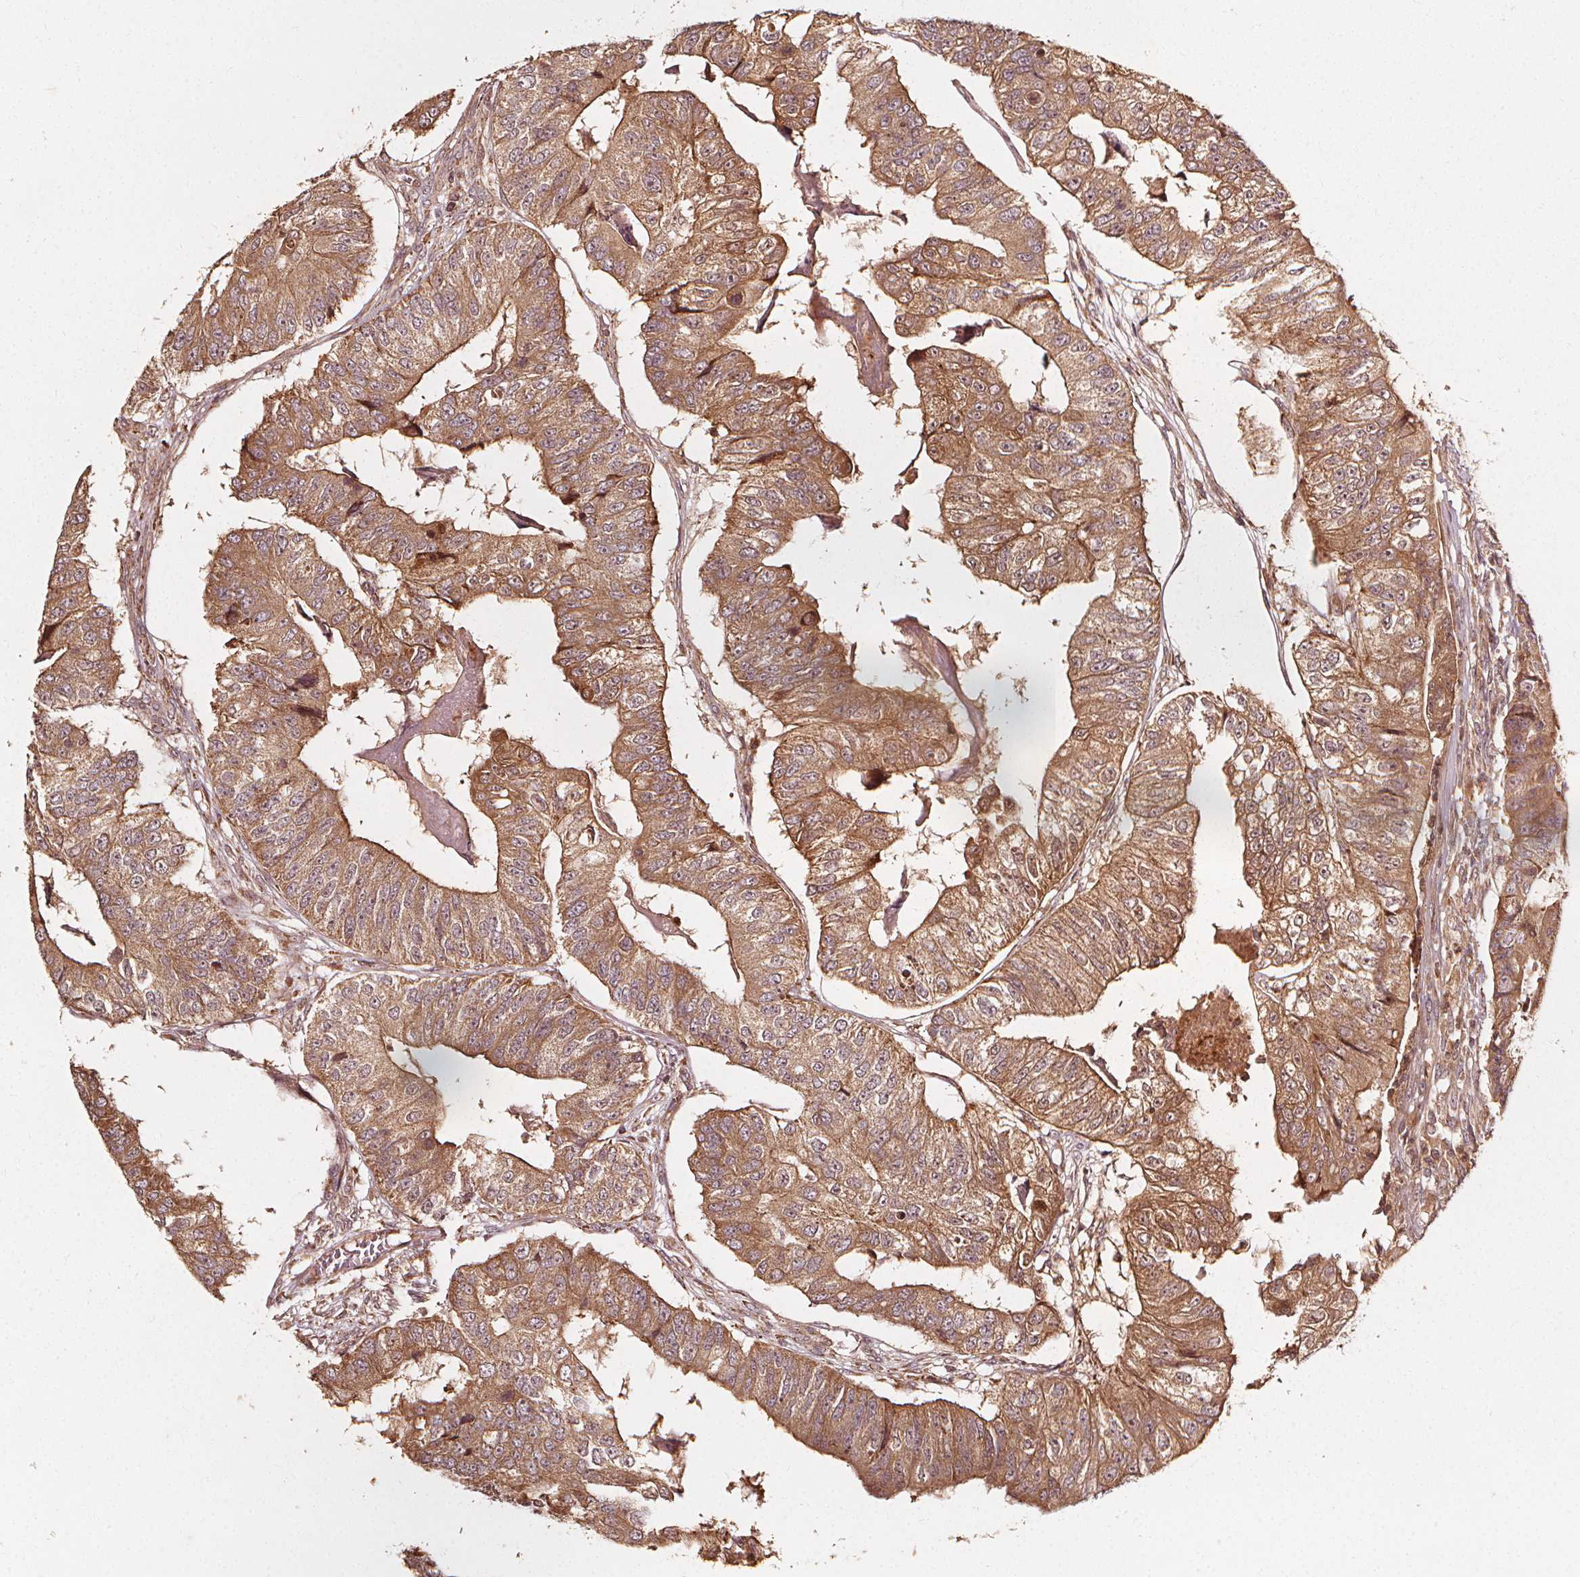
{"staining": {"intensity": "moderate", "quantity": ">75%", "location": "cytoplasmic/membranous"}, "tissue": "colorectal cancer", "cell_type": "Tumor cells", "image_type": "cancer", "snomed": [{"axis": "morphology", "description": "Adenocarcinoma, NOS"}, {"axis": "topography", "description": "Colon"}], "caption": "An immunohistochemistry micrograph of neoplastic tissue is shown. Protein staining in brown shows moderate cytoplasmic/membranous positivity in adenocarcinoma (colorectal) within tumor cells. (IHC, brightfield microscopy, high magnification).", "gene": "NPC1", "patient": {"sex": "female", "age": 67}}